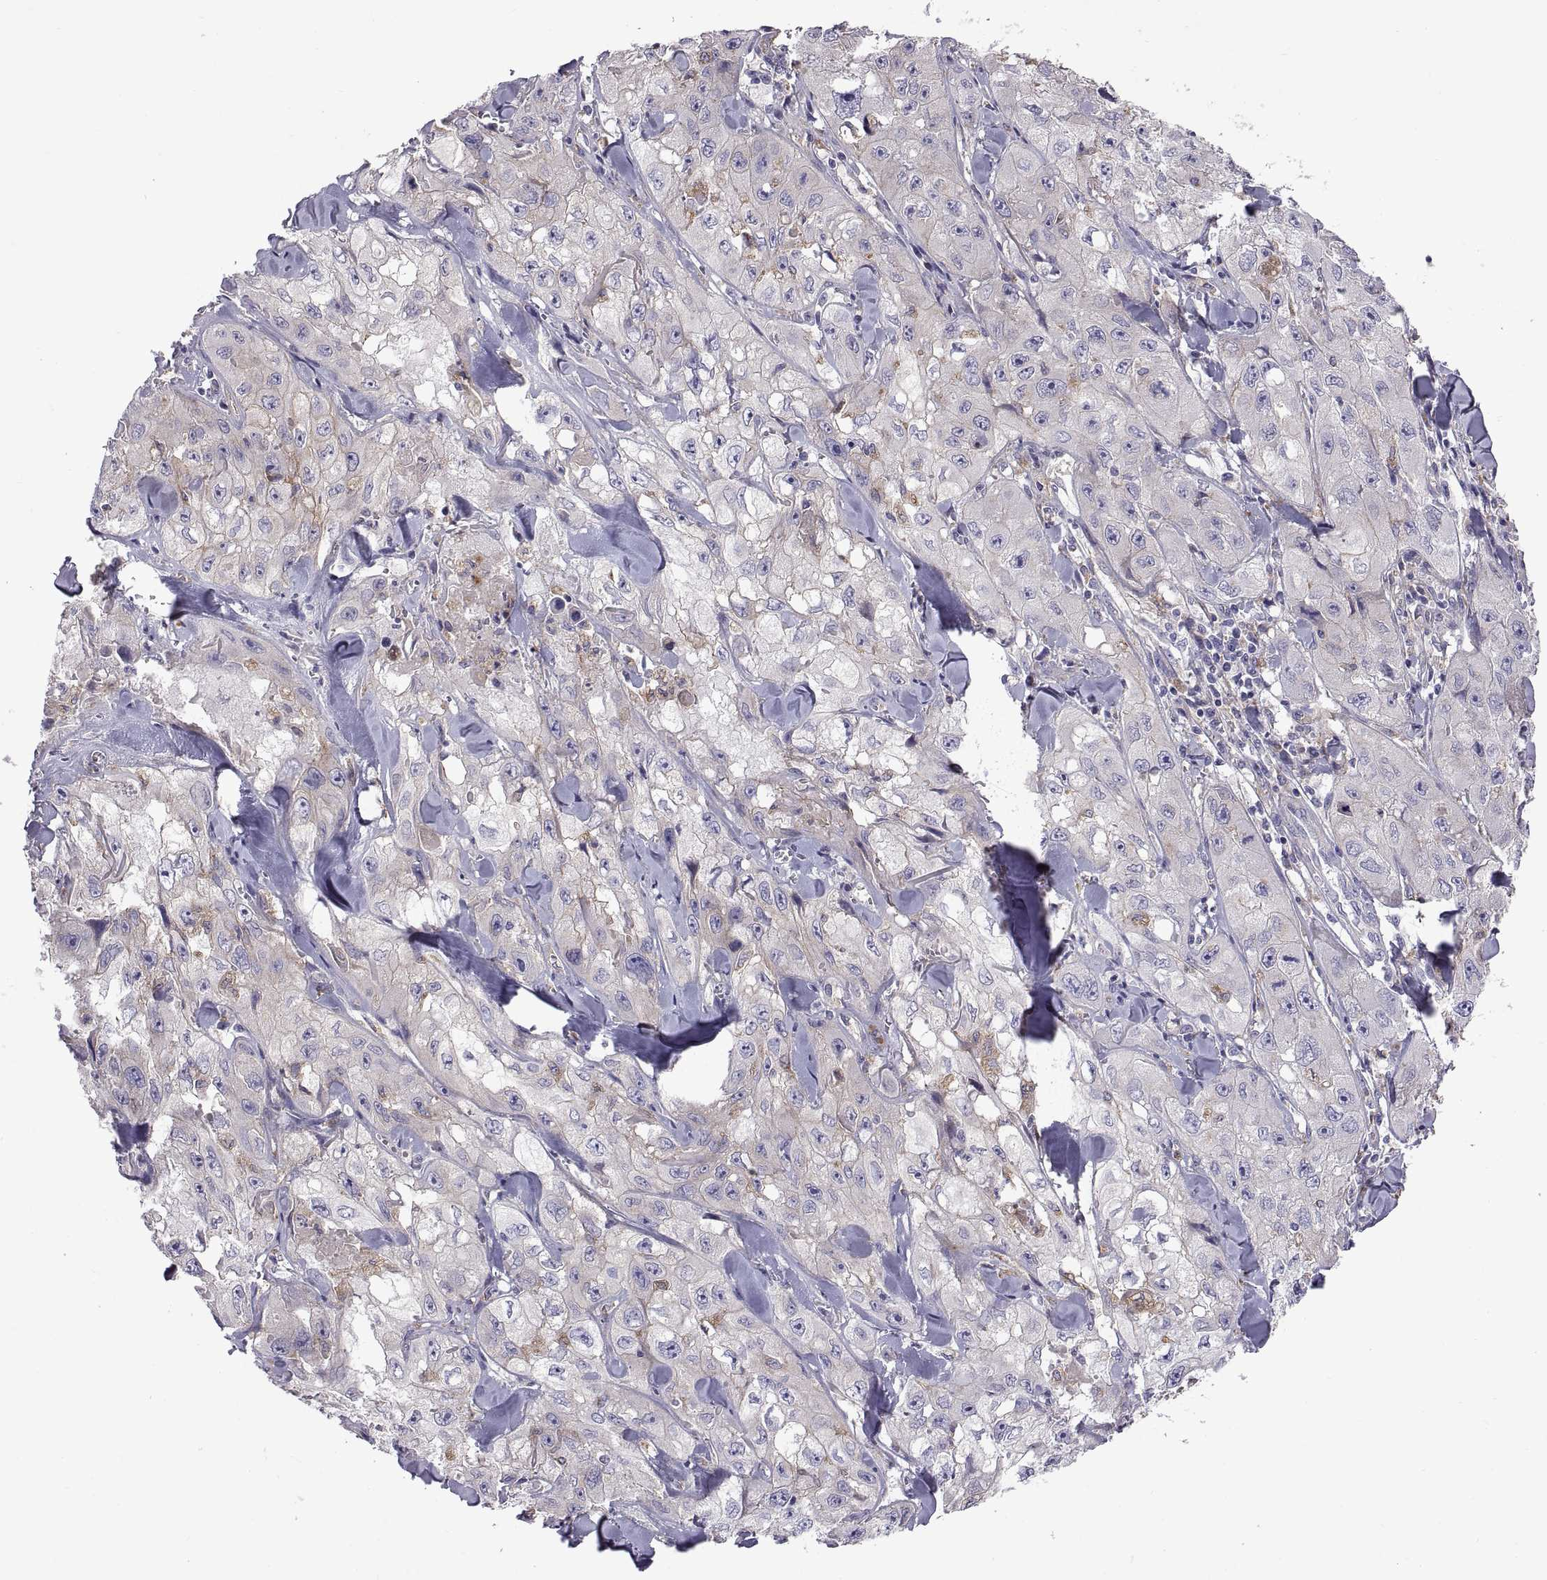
{"staining": {"intensity": "moderate", "quantity": "<25%", "location": "cytoplasmic/membranous"}, "tissue": "skin cancer", "cell_type": "Tumor cells", "image_type": "cancer", "snomed": [{"axis": "morphology", "description": "Squamous cell carcinoma, NOS"}, {"axis": "topography", "description": "Skin"}, {"axis": "topography", "description": "Subcutis"}], "caption": "Protein expression analysis of skin cancer reveals moderate cytoplasmic/membranous positivity in approximately <25% of tumor cells.", "gene": "ARSL", "patient": {"sex": "male", "age": 73}}